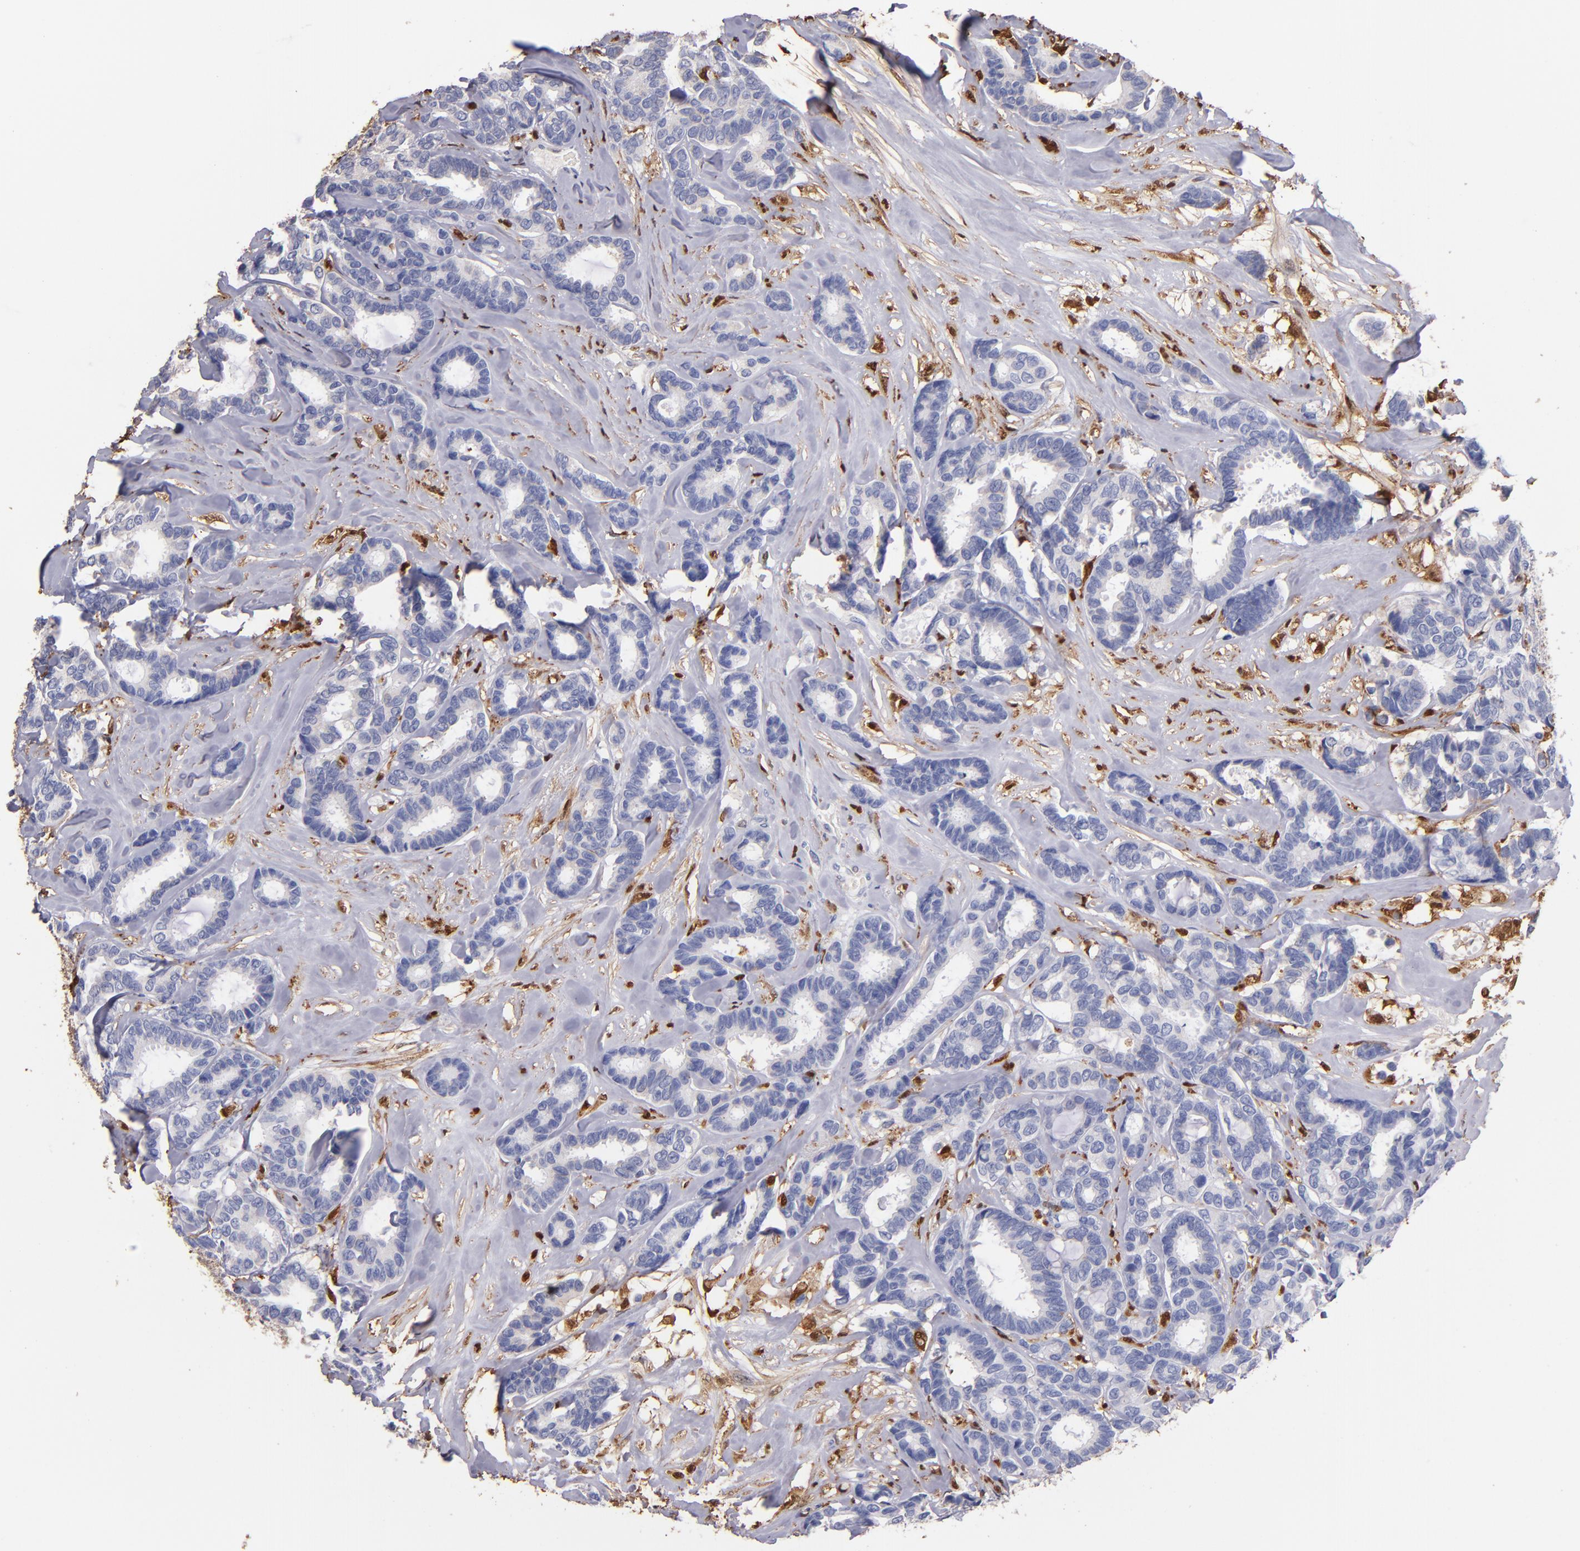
{"staining": {"intensity": "negative", "quantity": "none", "location": "none"}, "tissue": "breast cancer", "cell_type": "Tumor cells", "image_type": "cancer", "snomed": [{"axis": "morphology", "description": "Duct carcinoma"}, {"axis": "topography", "description": "Breast"}], "caption": "A micrograph of intraductal carcinoma (breast) stained for a protein demonstrates no brown staining in tumor cells.", "gene": "S100A4", "patient": {"sex": "female", "age": 87}}